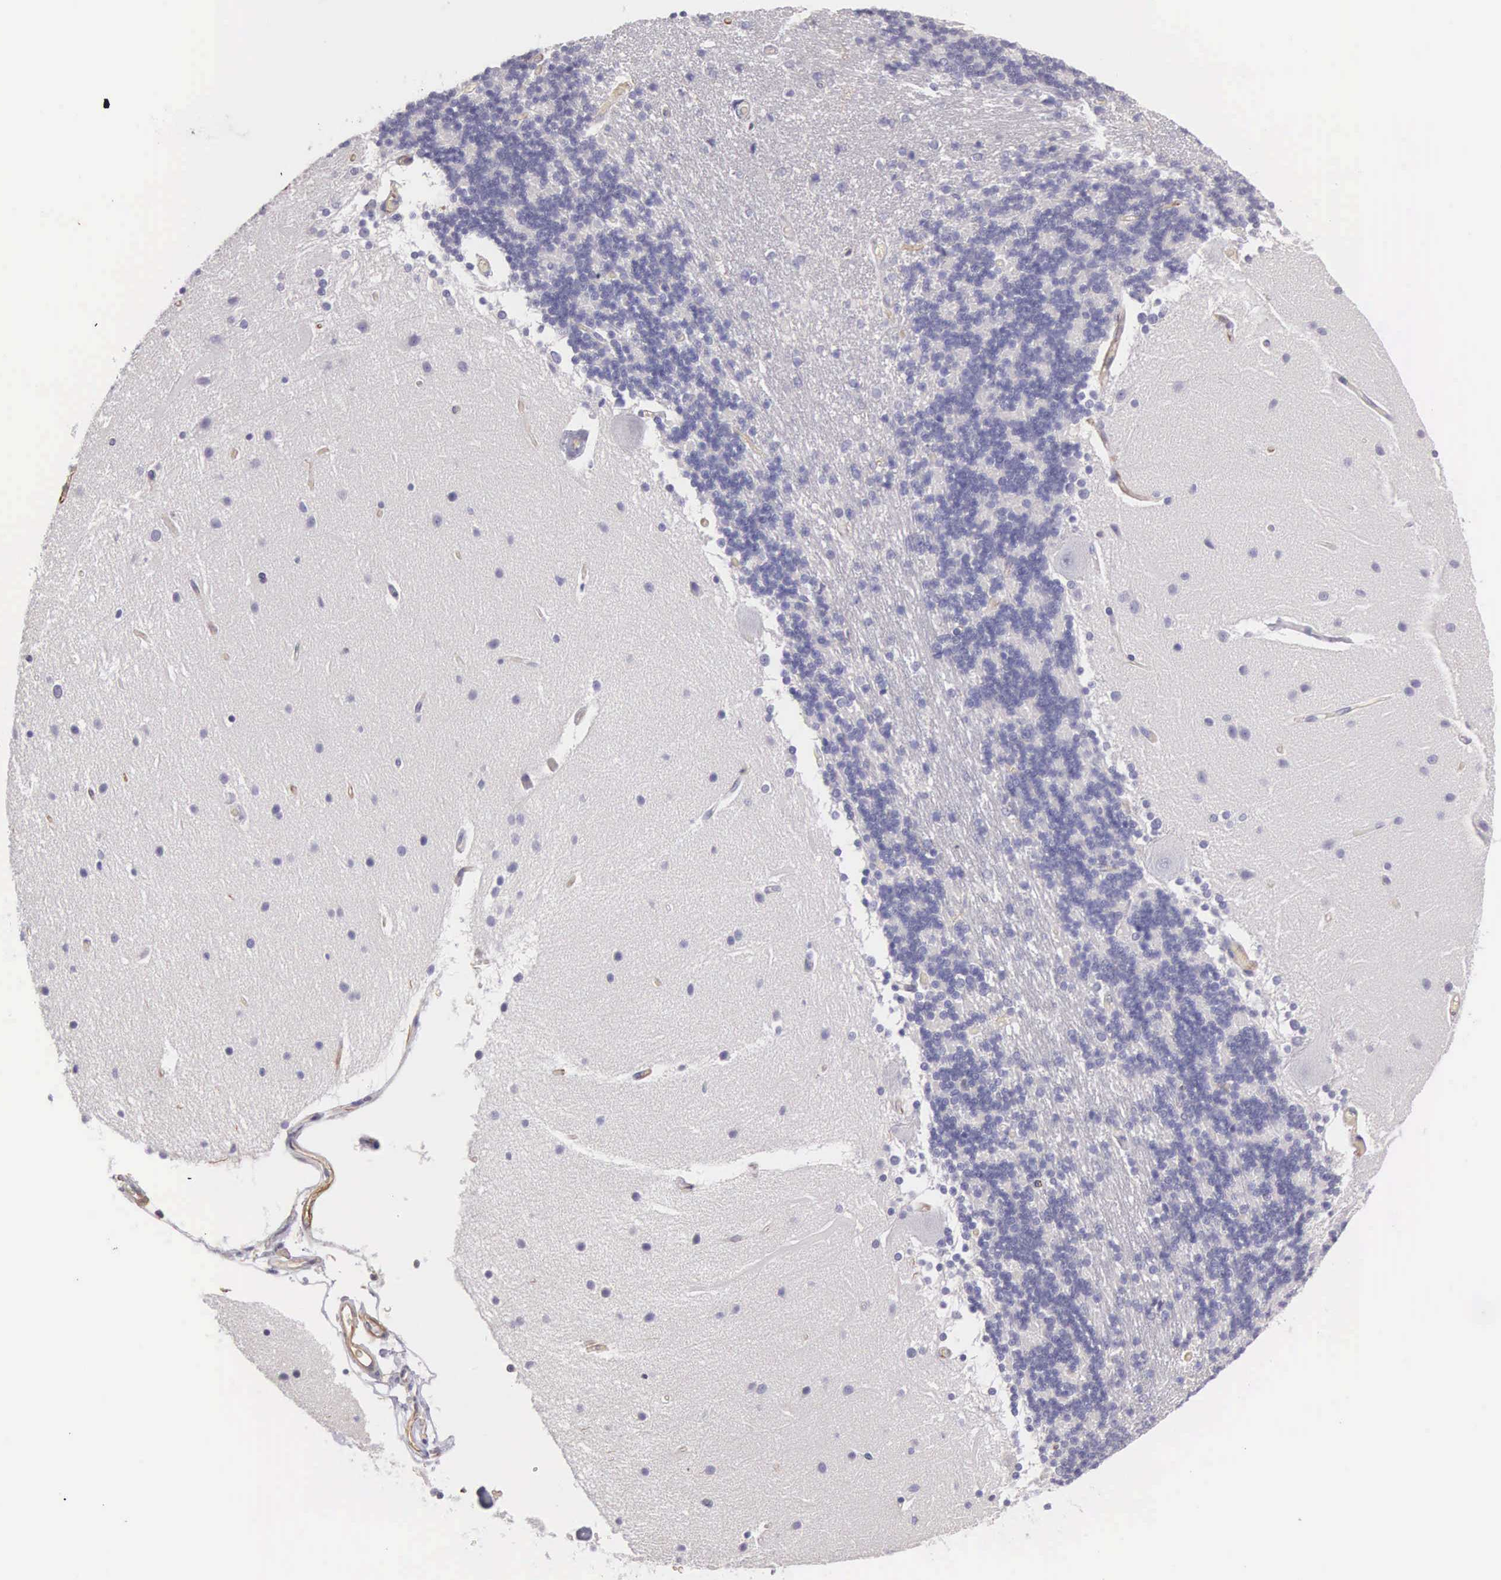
{"staining": {"intensity": "negative", "quantity": "none", "location": "none"}, "tissue": "cerebellum", "cell_type": "Cells in granular layer", "image_type": "normal", "snomed": [{"axis": "morphology", "description": "Normal tissue, NOS"}, {"axis": "topography", "description": "Cerebellum"}], "caption": "Histopathology image shows no significant protein expression in cells in granular layer of benign cerebellum. The staining is performed using DAB (3,3'-diaminobenzidine) brown chromogen with nuclei counter-stained in using hematoxylin.", "gene": "OSBPL3", "patient": {"sex": "female", "age": 54}}